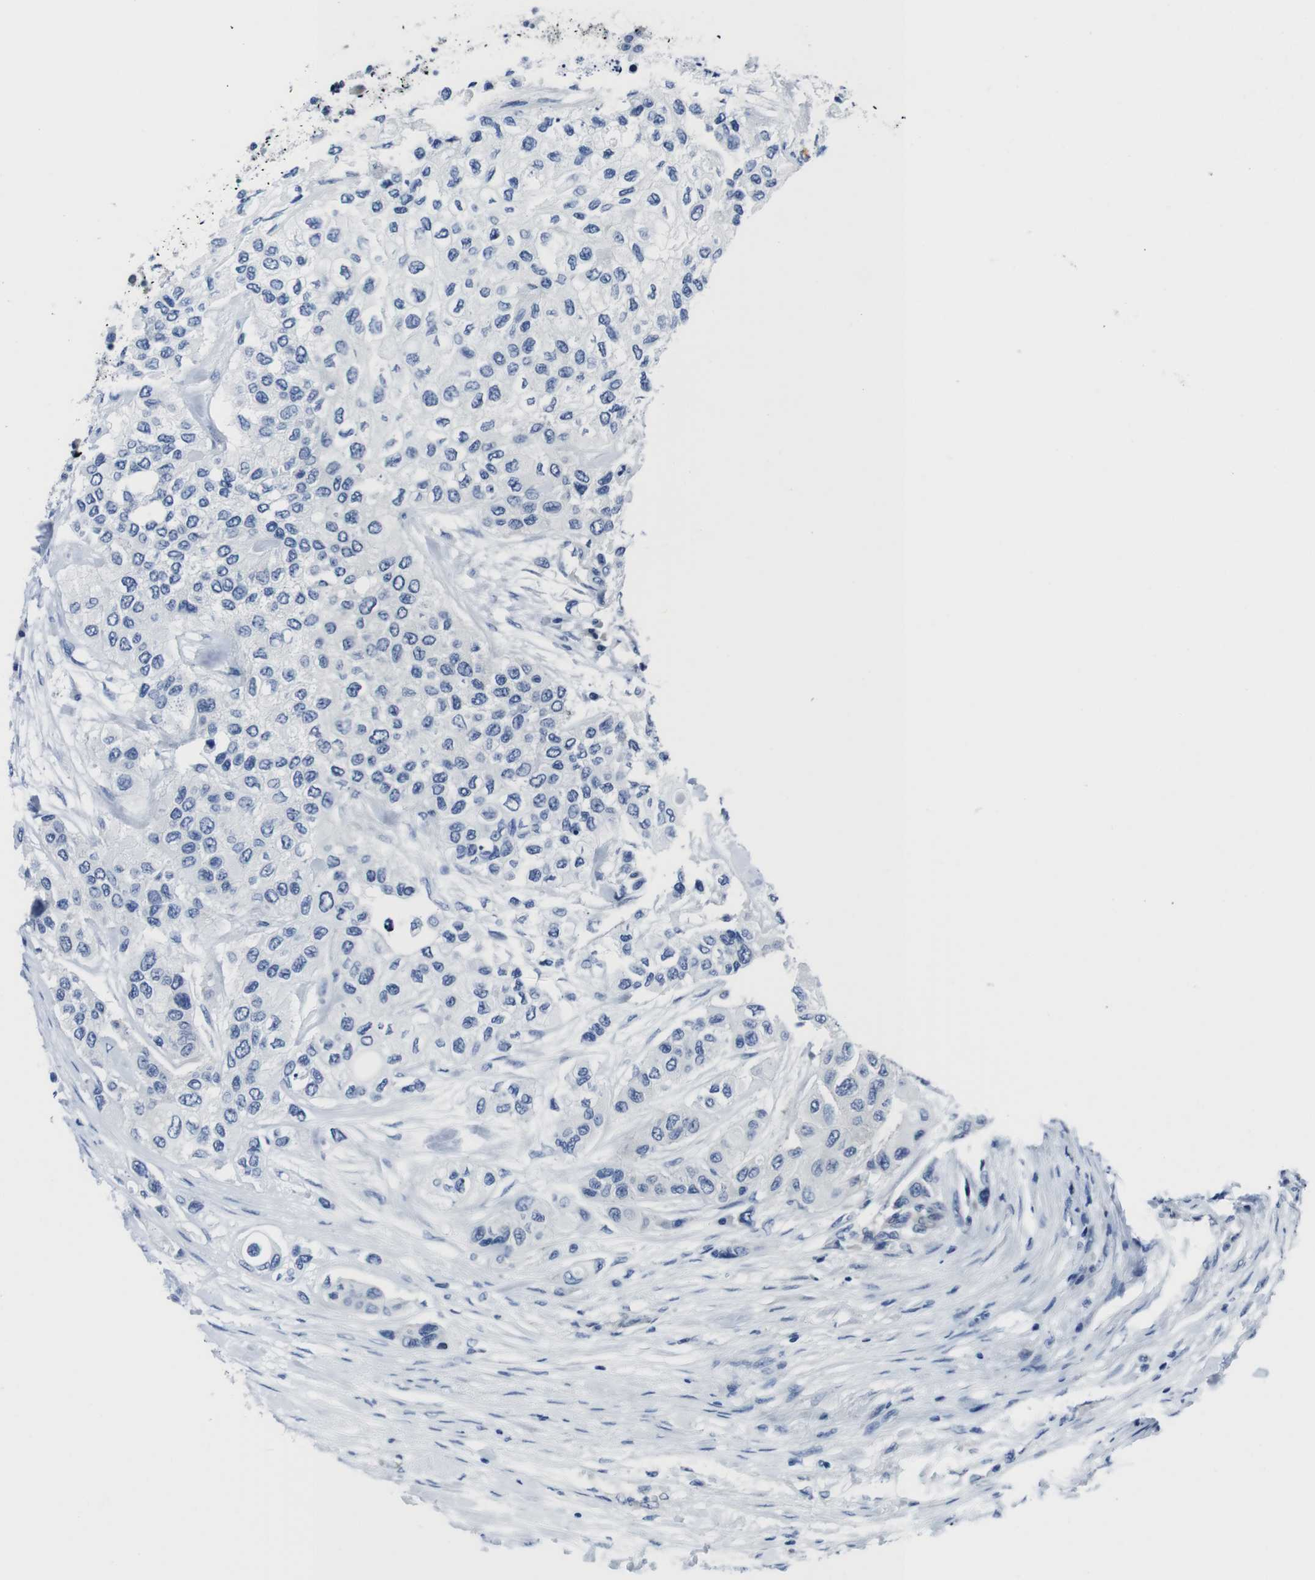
{"staining": {"intensity": "negative", "quantity": "none", "location": "none"}, "tissue": "urothelial cancer", "cell_type": "Tumor cells", "image_type": "cancer", "snomed": [{"axis": "morphology", "description": "Urothelial carcinoma, High grade"}, {"axis": "topography", "description": "Urinary bladder"}], "caption": "A high-resolution histopathology image shows IHC staining of urothelial cancer, which demonstrates no significant positivity in tumor cells.", "gene": "EIF4A1", "patient": {"sex": "female", "age": 56}}